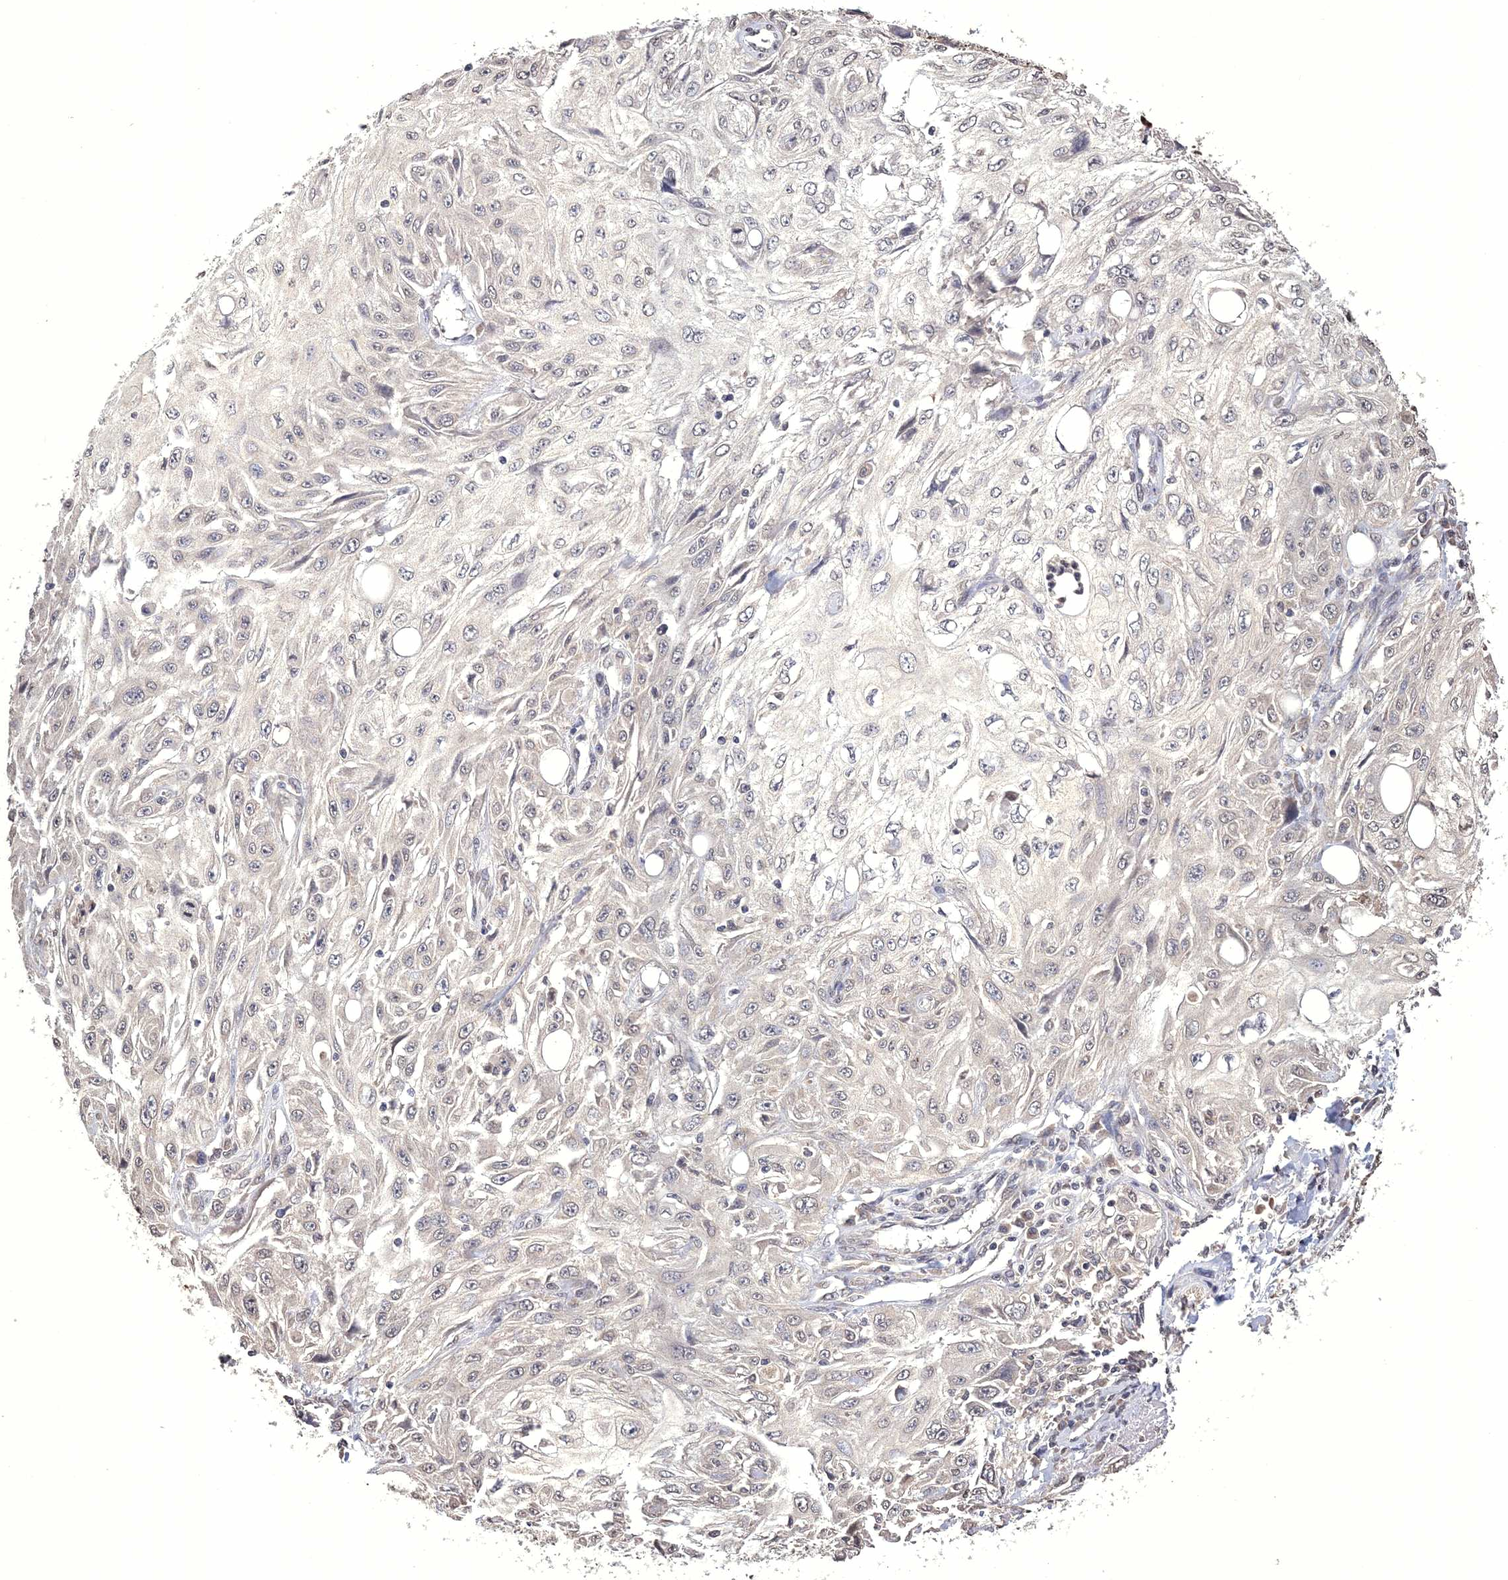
{"staining": {"intensity": "negative", "quantity": "none", "location": "none"}, "tissue": "skin cancer", "cell_type": "Tumor cells", "image_type": "cancer", "snomed": [{"axis": "morphology", "description": "Squamous cell carcinoma, NOS"}, {"axis": "topography", "description": "Skin"}], "caption": "Immunohistochemistry (IHC) histopathology image of neoplastic tissue: squamous cell carcinoma (skin) stained with DAB (3,3'-diaminobenzidine) shows no significant protein positivity in tumor cells. The staining was performed using DAB (3,3'-diaminobenzidine) to visualize the protein expression in brown, while the nuclei were stained in blue with hematoxylin (Magnification: 20x).", "gene": "GPN1", "patient": {"sex": "male", "age": 75}}